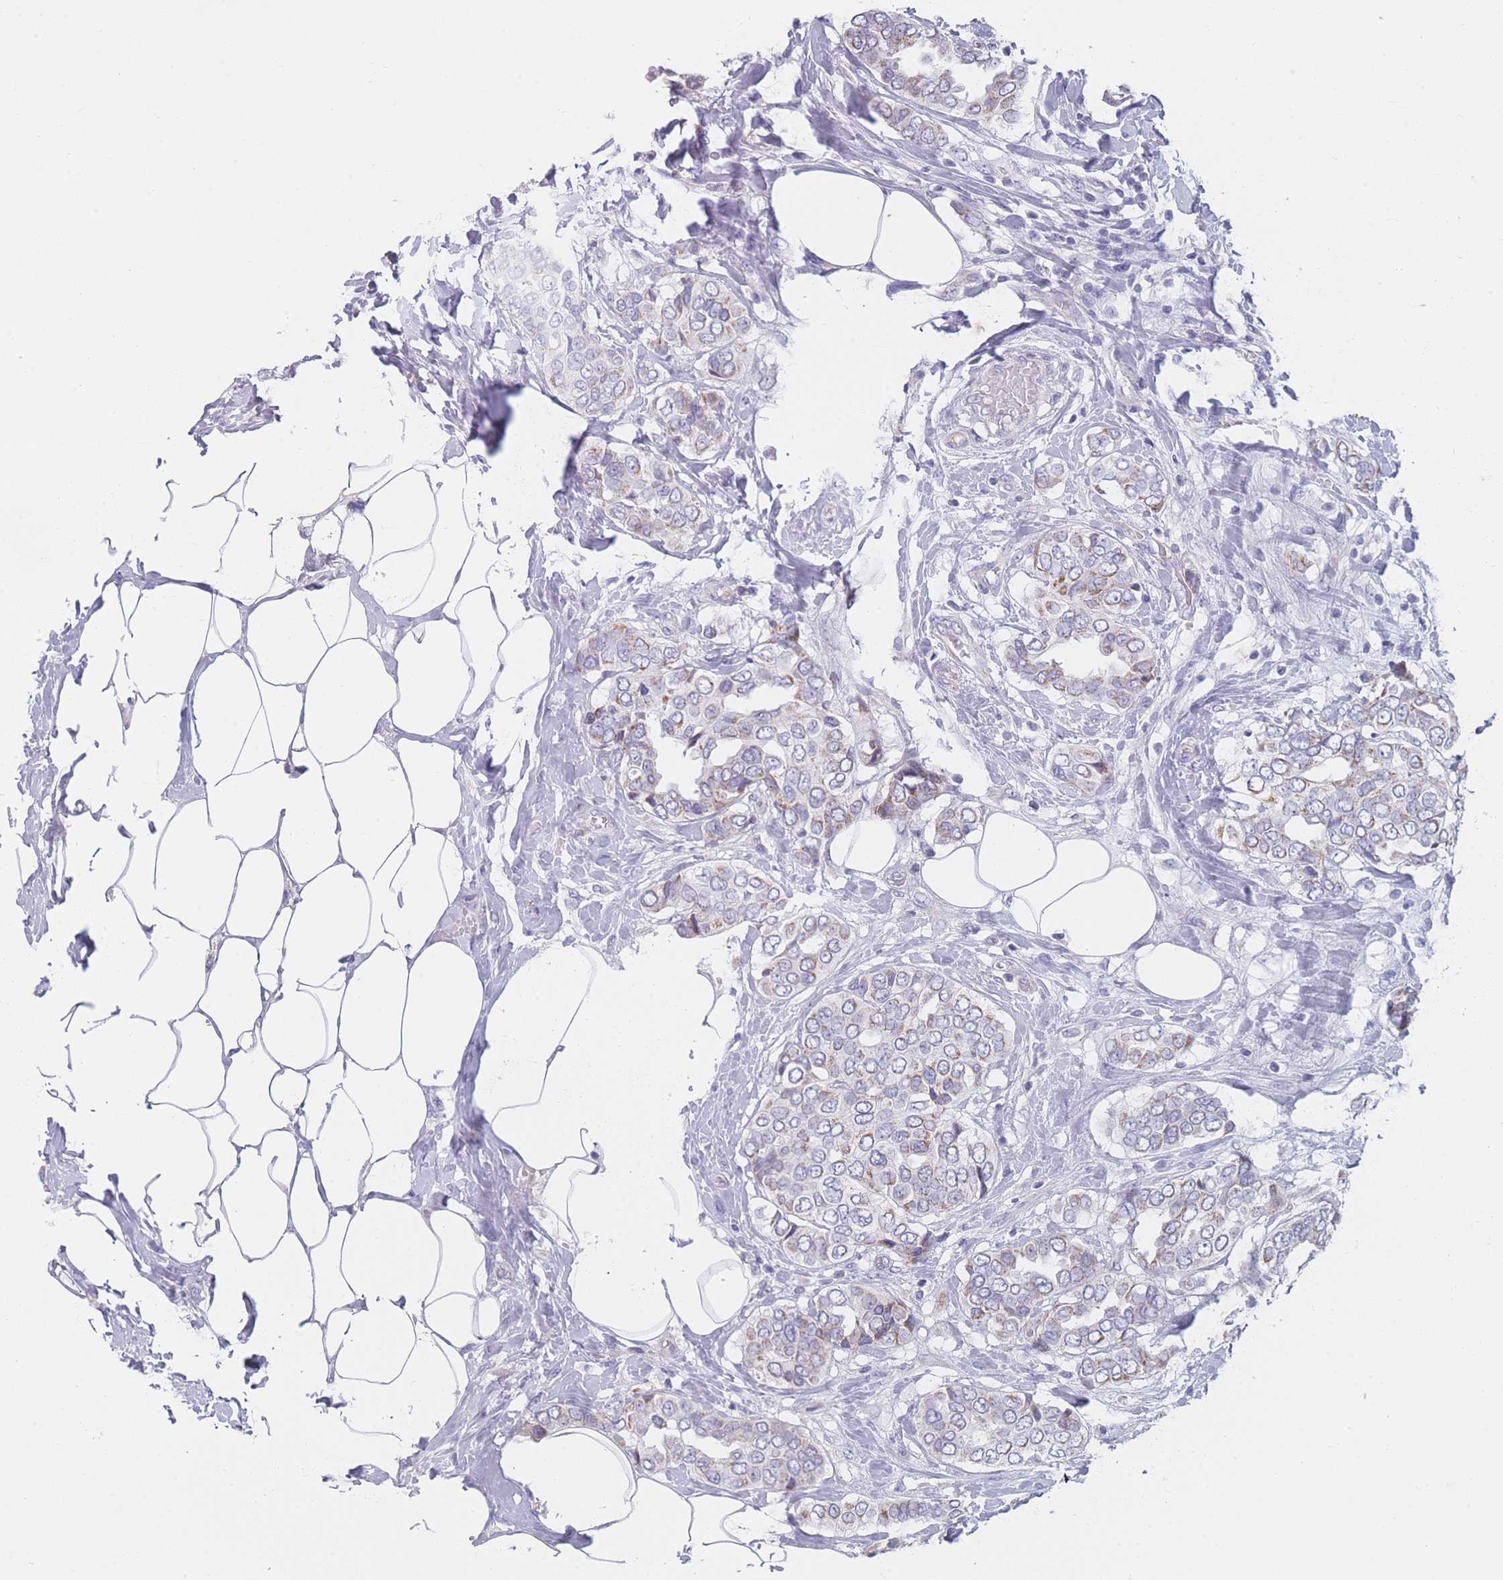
{"staining": {"intensity": "moderate", "quantity": "25%-75%", "location": "cytoplasmic/membranous"}, "tissue": "breast cancer", "cell_type": "Tumor cells", "image_type": "cancer", "snomed": [{"axis": "morphology", "description": "Lobular carcinoma"}, {"axis": "topography", "description": "Breast"}], "caption": "This is a photomicrograph of immunohistochemistry staining of breast lobular carcinoma, which shows moderate expression in the cytoplasmic/membranous of tumor cells.", "gene": "MRPS14", "patient": {"sex": "female", "age": 51}}